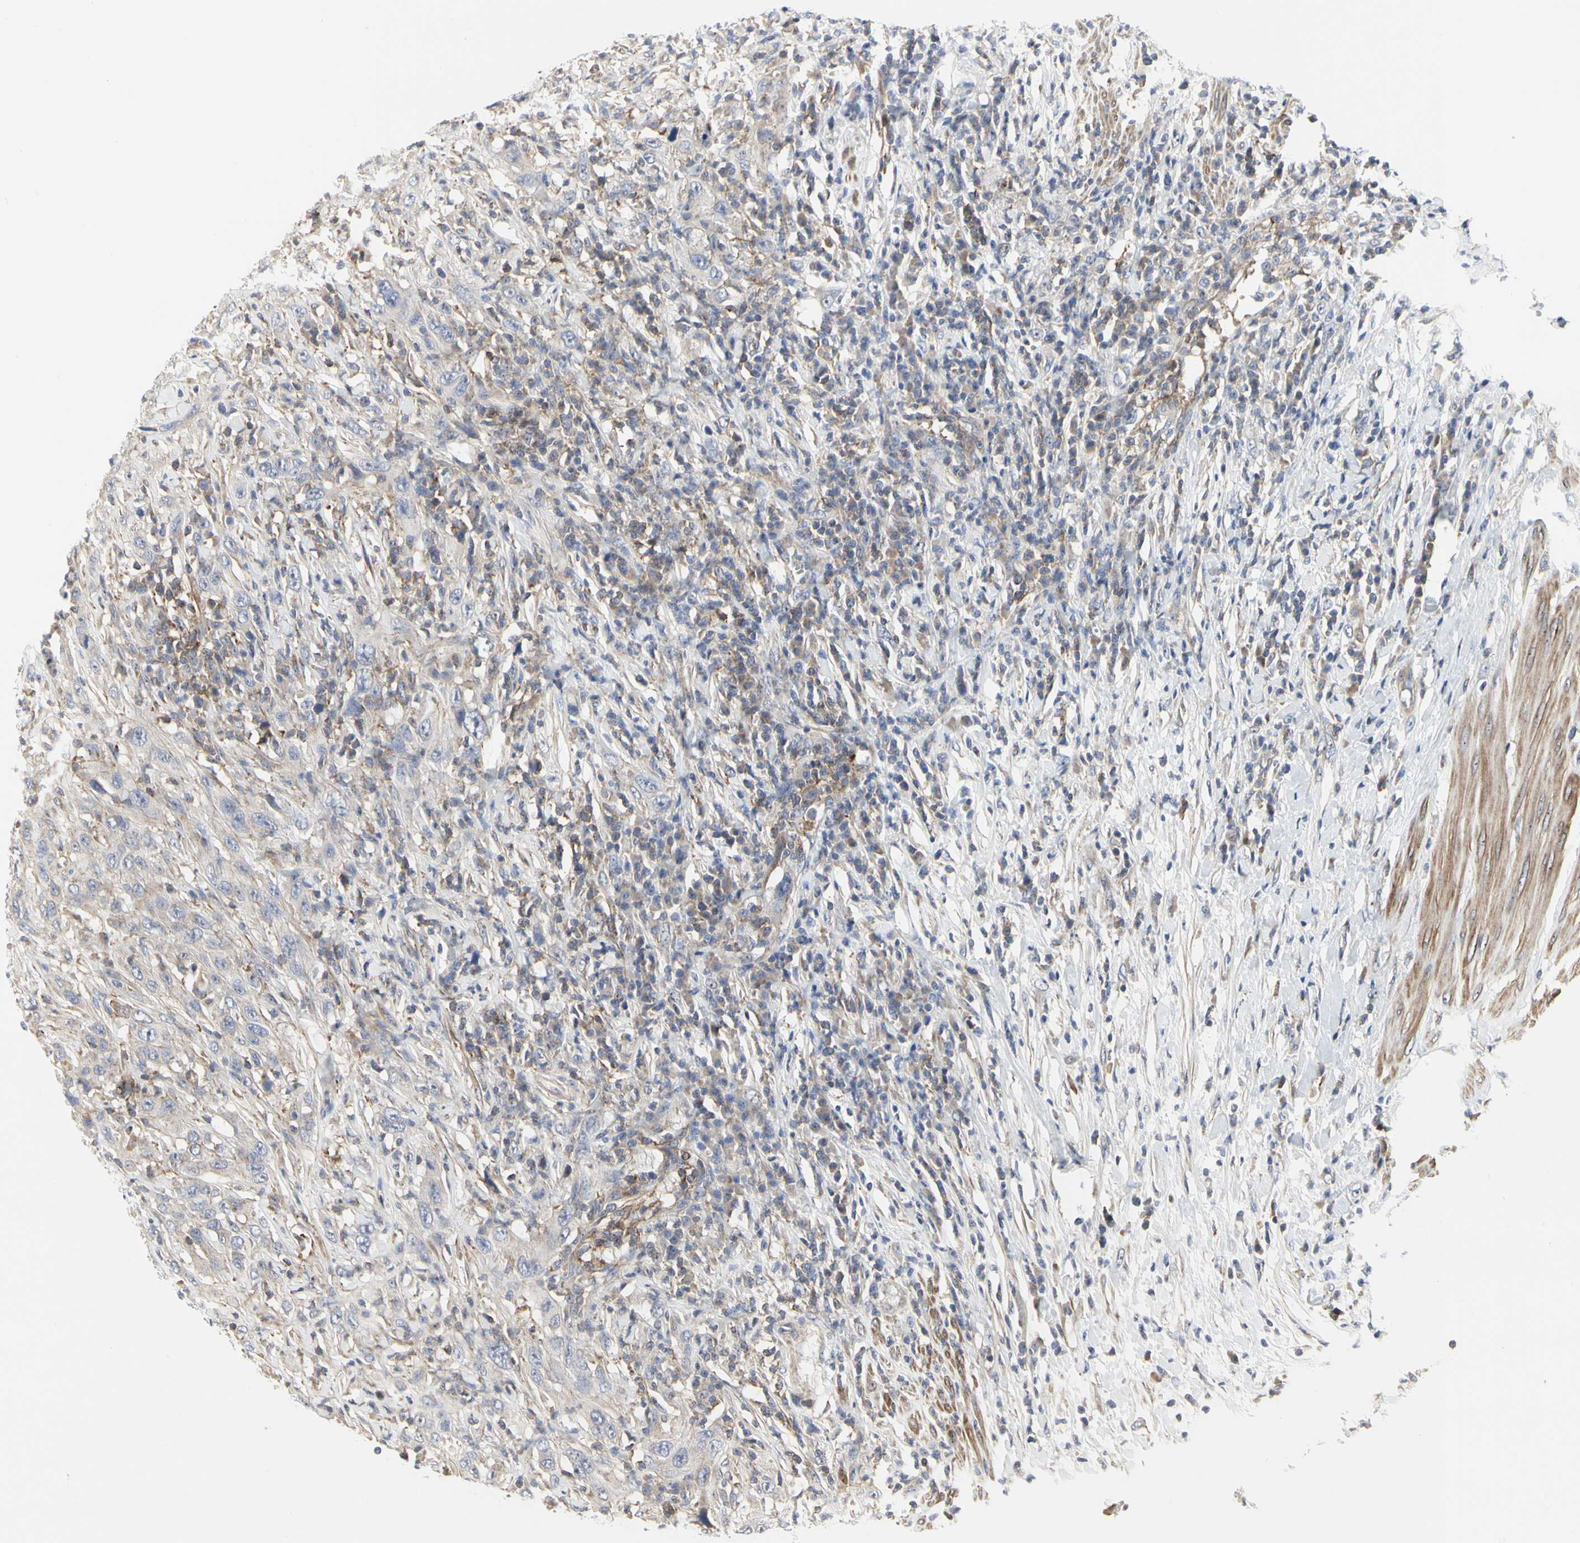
{"staining": {"intensity": "weak", "quantity": "<25%", "location": "cytoplasmic/membranous"}, "tissue": "urothelial cancer", "cell_type": "Tumor cells", "image_type": "cancer", "snomed": [{"axis": "morphology", "description": "Urothelial carcinoma, High grade"}, {"axis": "topography", "description": "Urinary bladder"}], "caption": "Tumor cells show no significant protein positivity in urothelial cancer.", "gene": "SHANK2", "patient": {"sex": "male", "age": 61}}